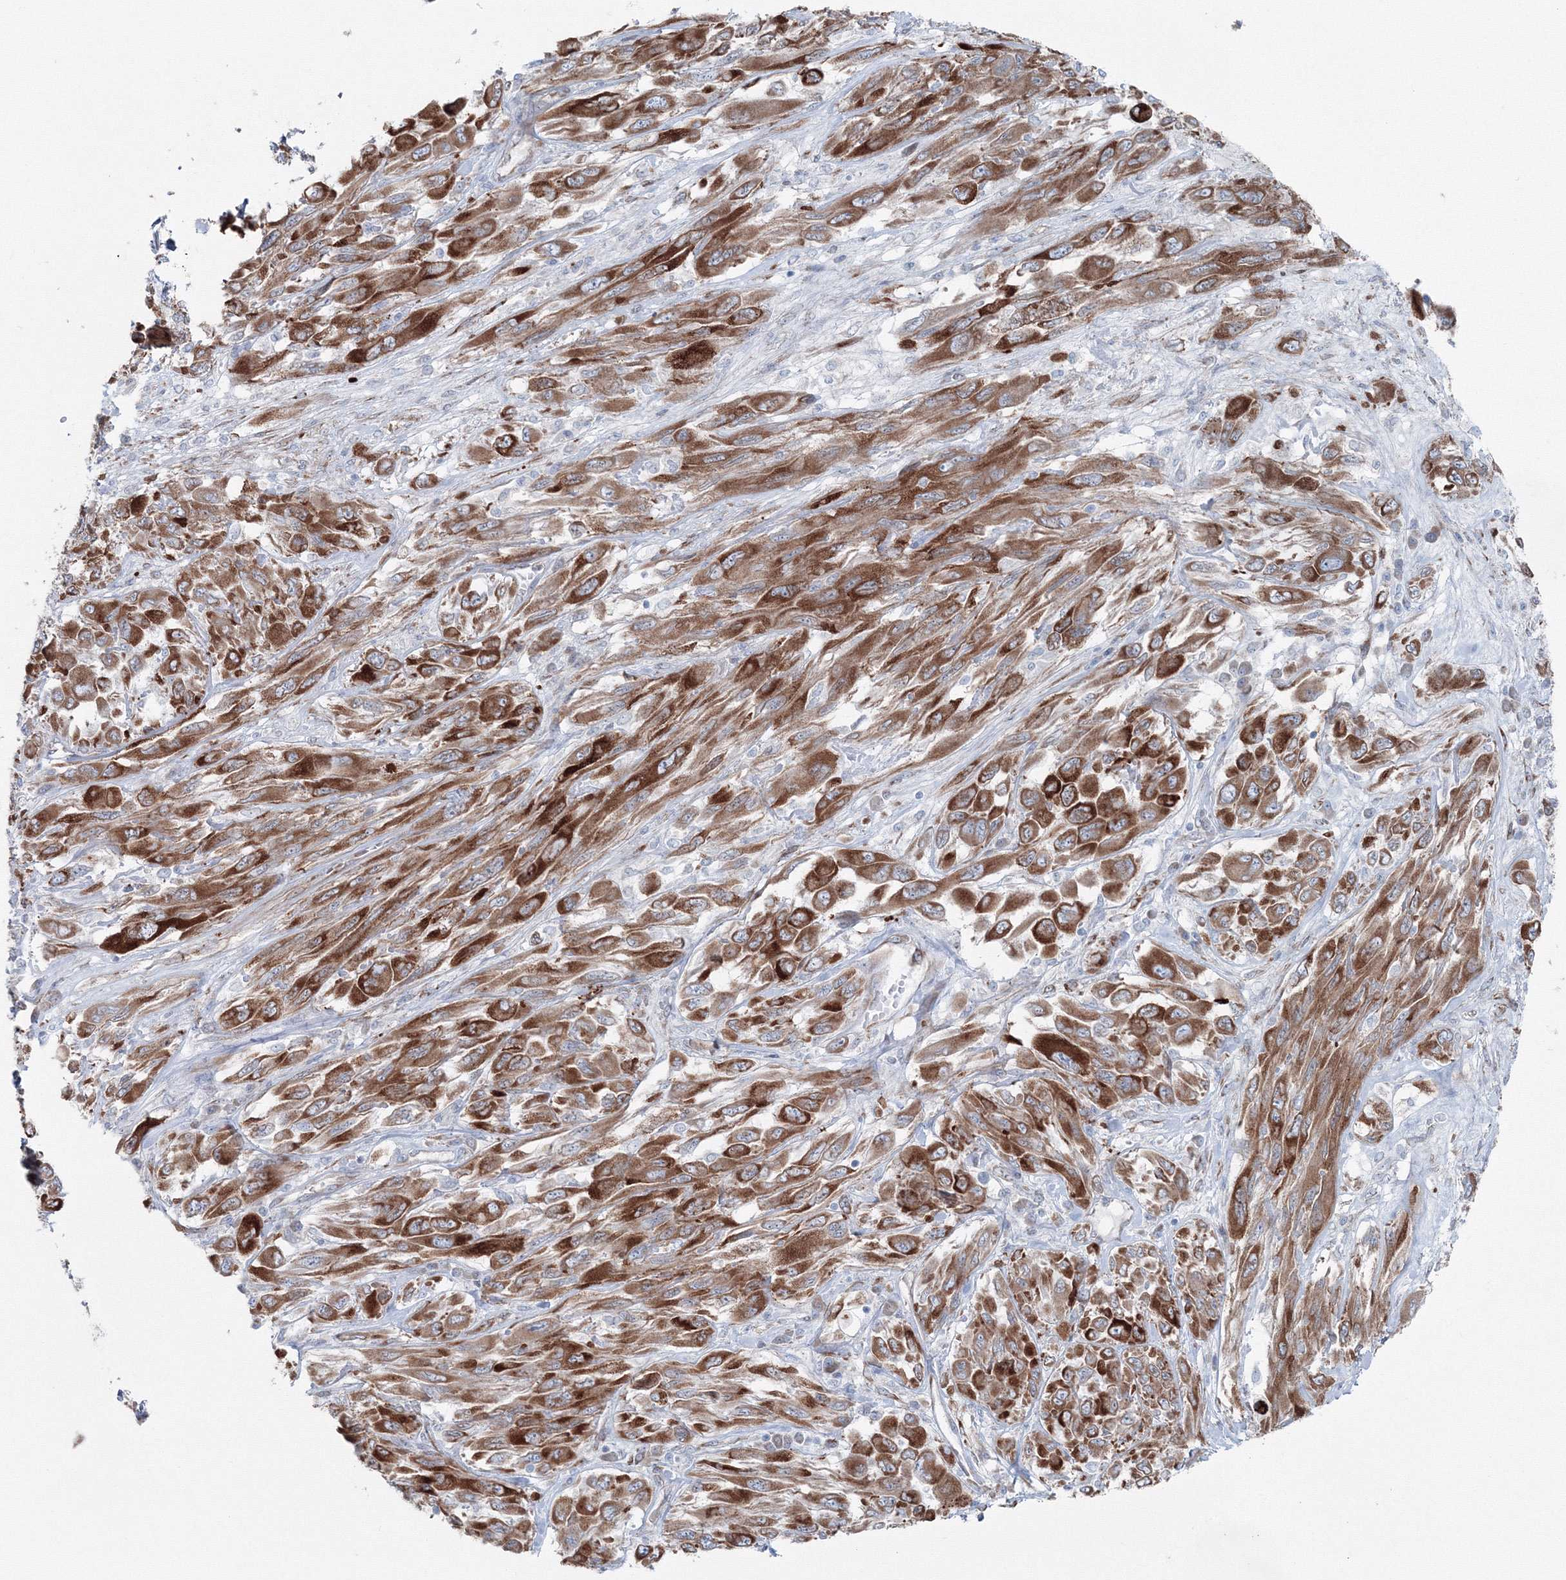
{"staining": {"intensity": "moderate", "quantity": ">75%", "location": "cytoplasmic/membranous"}, "tissue": "melanoma", "cell_type": "Tumor cells", "image_type": "cancer", "snomed": [{"axis": "morphology", "description": "Malignant melanoma, NOS"}, {"axis": "topography", "description": "Skin"}], "caption": "This is a photomicrograph of IHC staining of melanoma, which shows moderate expression in the cytoplasmic/membranous of tumor cells.", "gene": "RCN1", "patient": {"sex": "female", "age": 91}}